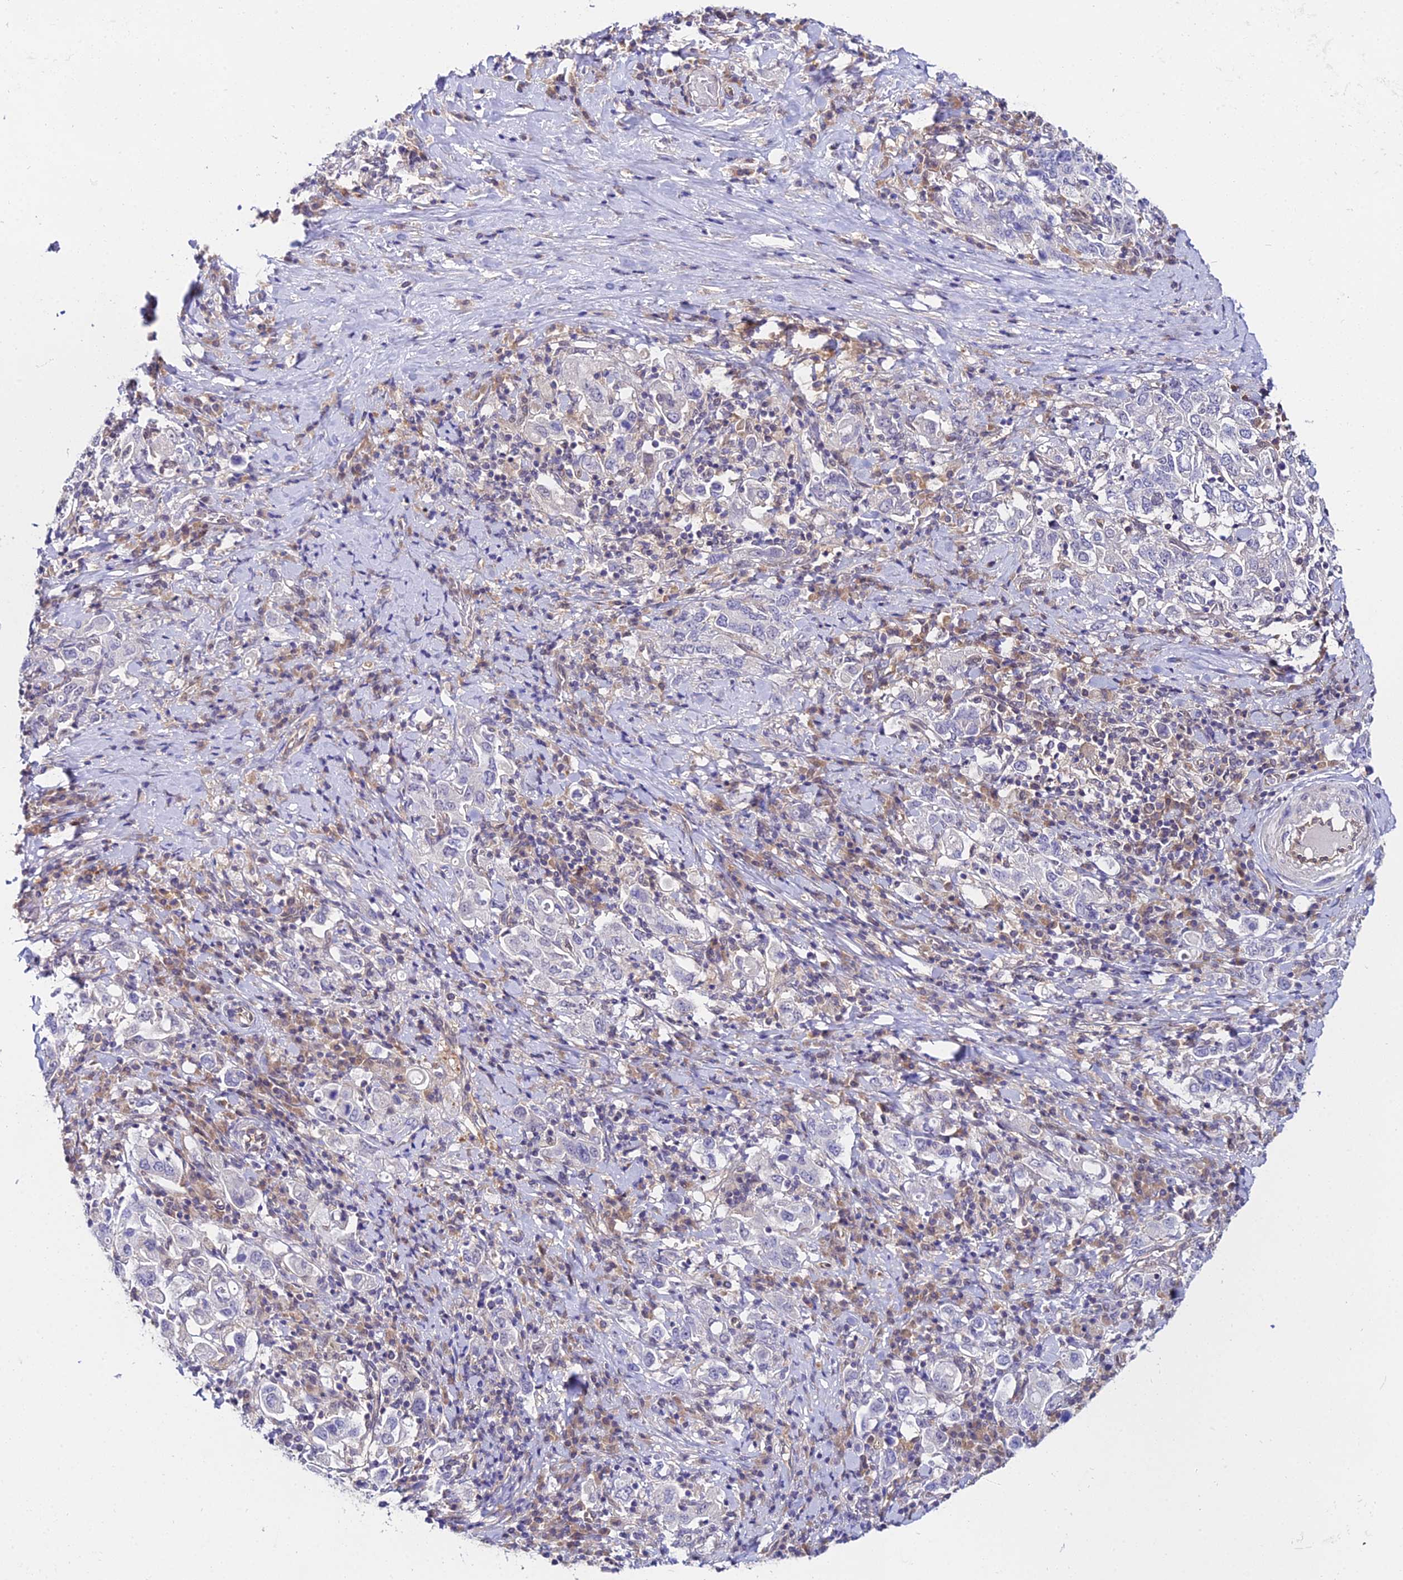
{"staining": {"intensity": "negative", "quantity": "none", "location": "none"}, "tissue": "stomach cancer", "cell_type": "Tumor cells", "image_type": "cancer", "snomed": [{"axis": "morphology", "description": "Adenocarcinoma, NOS"}, {"axis": "topography", "description": "Stomach, upper"}, {"axis": "topography", "description": "Stomach"}], "caption": "IHC histopathology image of adenocarcinoma (stomach) stained for a protein (brown), which demonstrates no expression in tumor cells.", "gene": "PPP2R2C", "patient": {"sex": "male", "age": 62}}